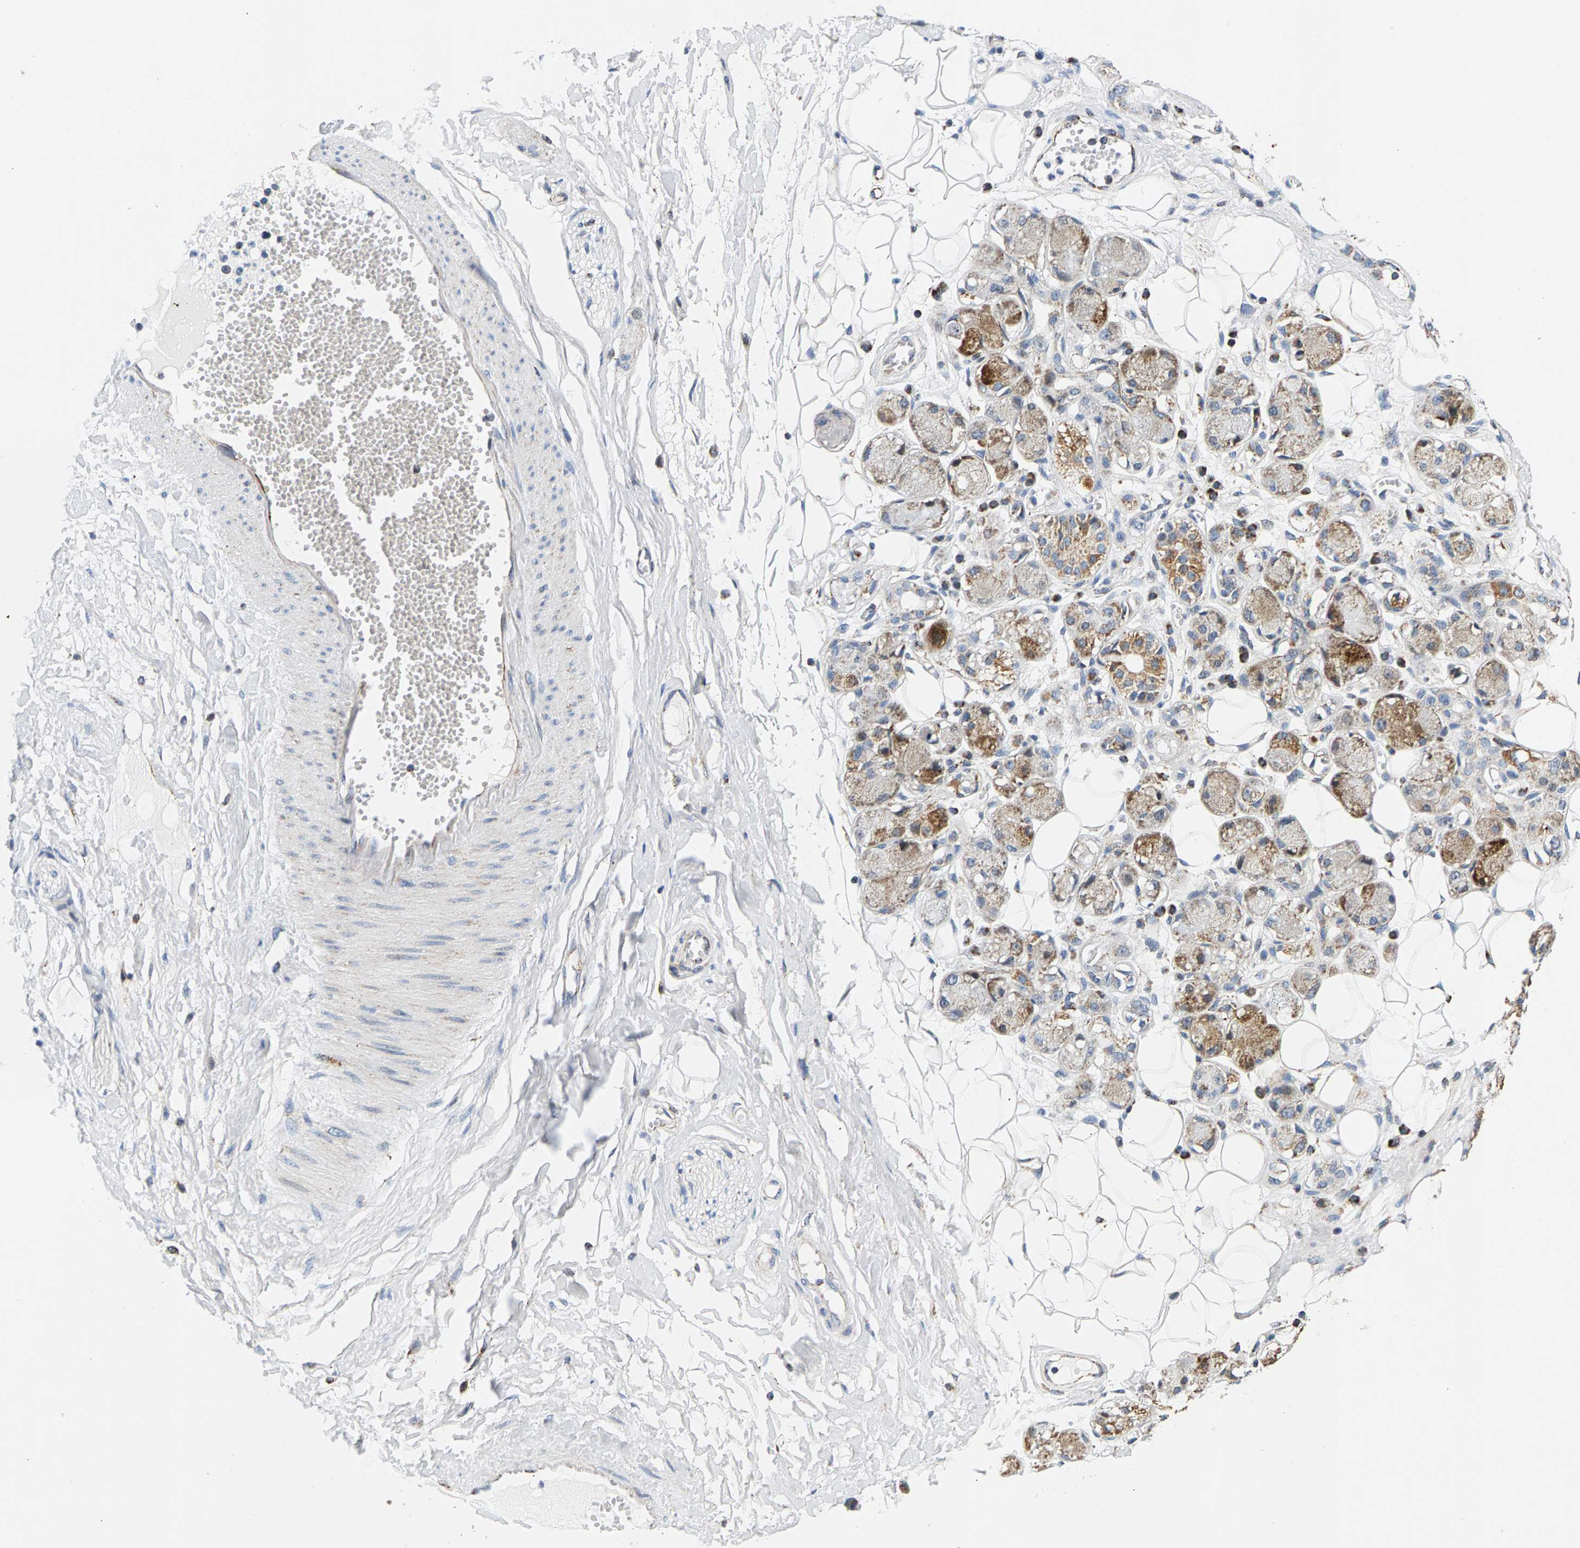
{"staining": {"intensity": "weak", "quantity": ">75%", "location": "cytoplasmic/membranous"}, "tissue": "adipose tissue", "cell_type": "Adipocytes", "image_type": "normal", "snomed": [{"axis": "morphology", "description": "Normal tissue, NOS"}, {"axis": "morphology", "description": "Inflammation, NOS"}, {"axis": "topography", "description": "Salivary gland"}, {"axis": "topography", "description": "Peripheral nerve tissue"}], "caption": "Adipose tissue stained with DAB (3,3'-diaminobenzidine) immunohistochemistry (IHC) reveals low levels of weak cytoplasmic/membranous positivity in about >75% of adipocytes.", "gene": "PDE1A", "patient": {"sex": "female", "age": 75}}